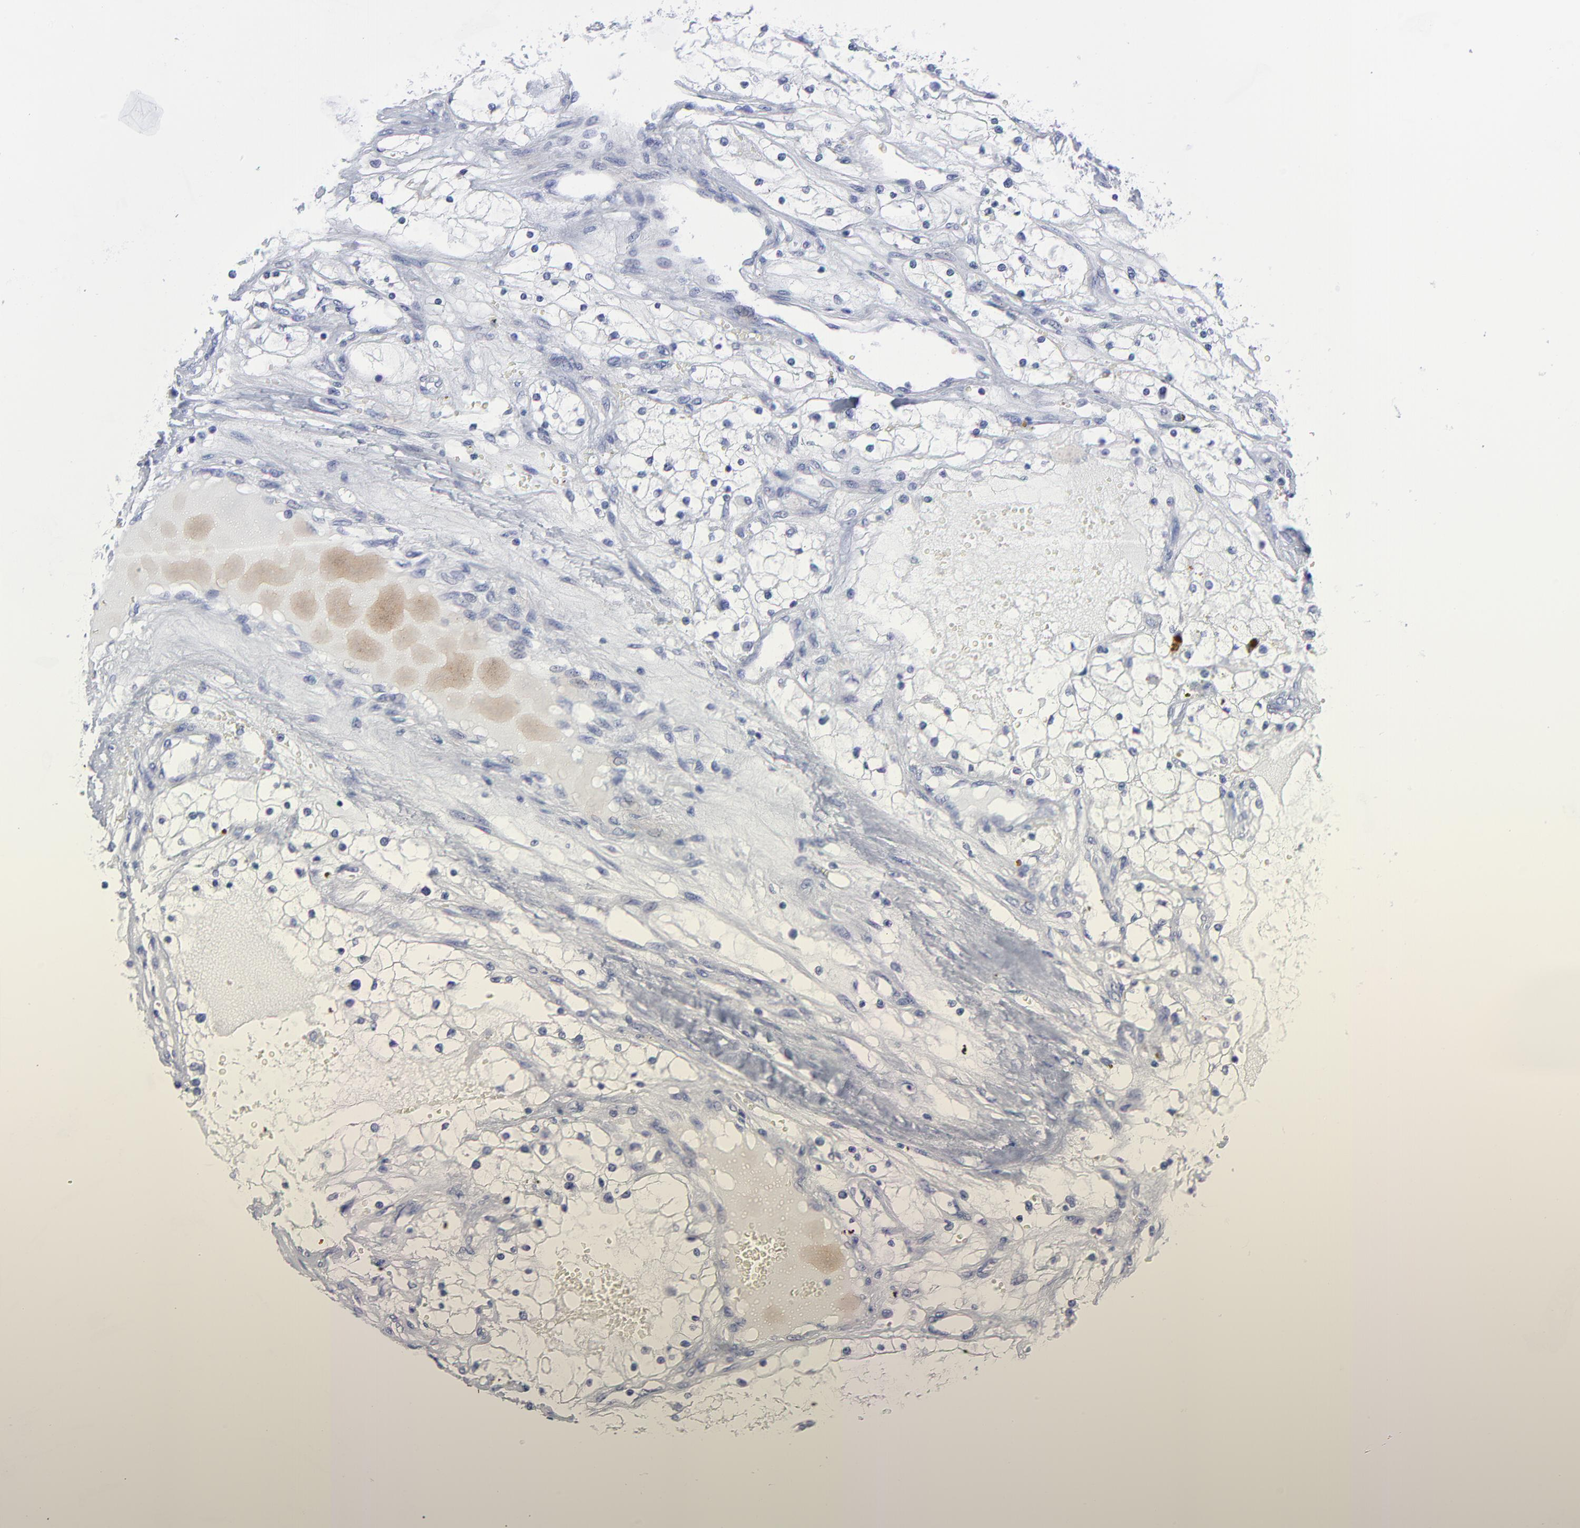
{"staining": {"intensity": "negative", "quantity": "none", "location": "none"}, "tissue": "renal cancer", "cell_type": "Tumor cells", "image_type": "cancer", "snomed": [{"axis": "morphology", "description": "Adenocarcinoma, NOS"}, {"axis": "topography", "description": "Kidney"}], "caption": "The immunohistochemistry (IHC) micrograph has no significant staining in tumor cells of renal cancer tissue.", "gene": "CNTN3", "patient": {"sex": "male", "age": 61}}